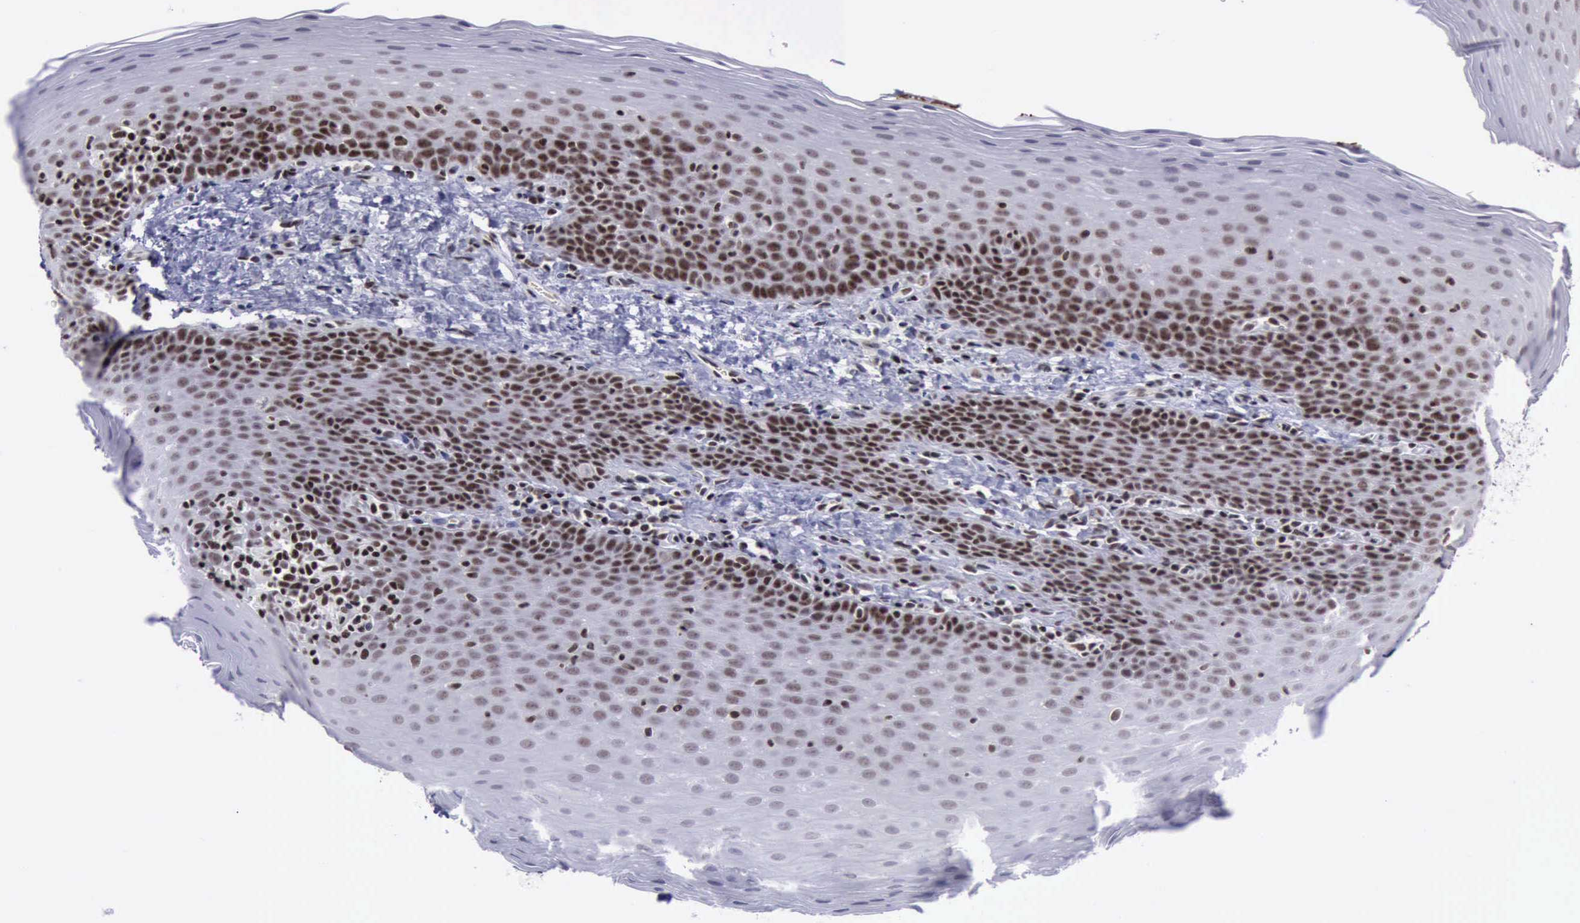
{"staining": {"intensity": "strong", "quantity": "25%-75%", "location": "nuclear"}, "tissue": "oral mucosa", "cell_type": "Squamous epithelial cells", "image_type": "normal", "snomed": [{"axis": "morphology", "description": "Normal tissue, NOS"}, {"axis": "topography", "description": "Oral tissue"}], "caption": "Immunohistochemistry of unremarkable oral mucosa displays high levels of strong nuclear expression in about 25%-75% of squamous epithelial cells. The staining was performed using DAB to visualize the protein expression in brown, while the nuclei were stained in blue with hematoxylin (Magnification: 20x).", "gene": "YY1", "patient": {"sex": "male", "age": 20}}